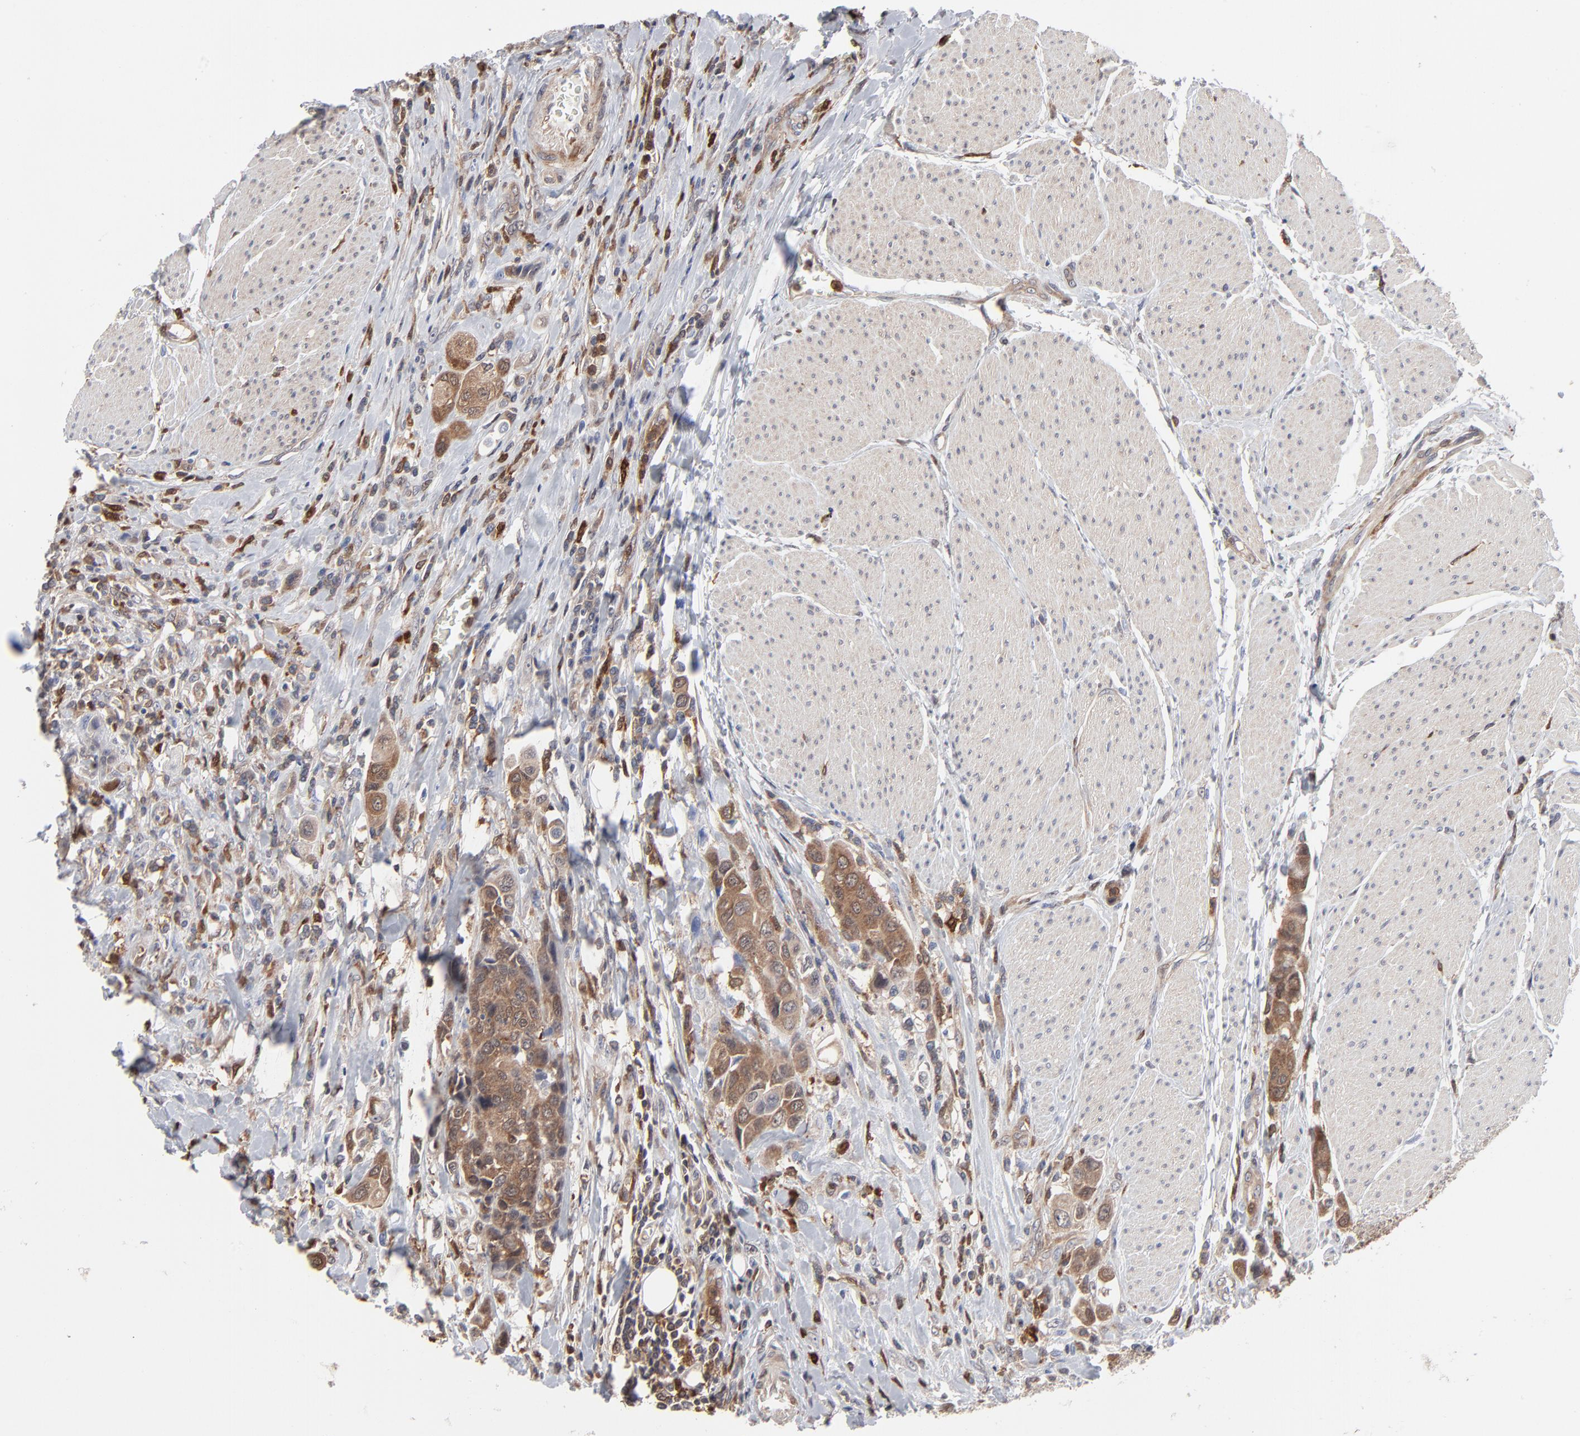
{"staining": {"intensity": "moderate", "quantity": ">75%", "location": "cytoplasmic/membranous"}, "tissue": "urothelial cancer", "cell_type": "Tumor cells", "image_type": "cancer", "snomed": [{"axis": "morphology", "description": "Urothelial carcinoma, High grade"}, {"axis": "topography", "description": "Urinary bladder"}], "caption": "A brown stain shows moderate cytoplasmic/membranous expression of a protein in urothelial cancer tumor cells.", "gene": "MAP2K1", "patient": {"sex": "male", "age": 50}}